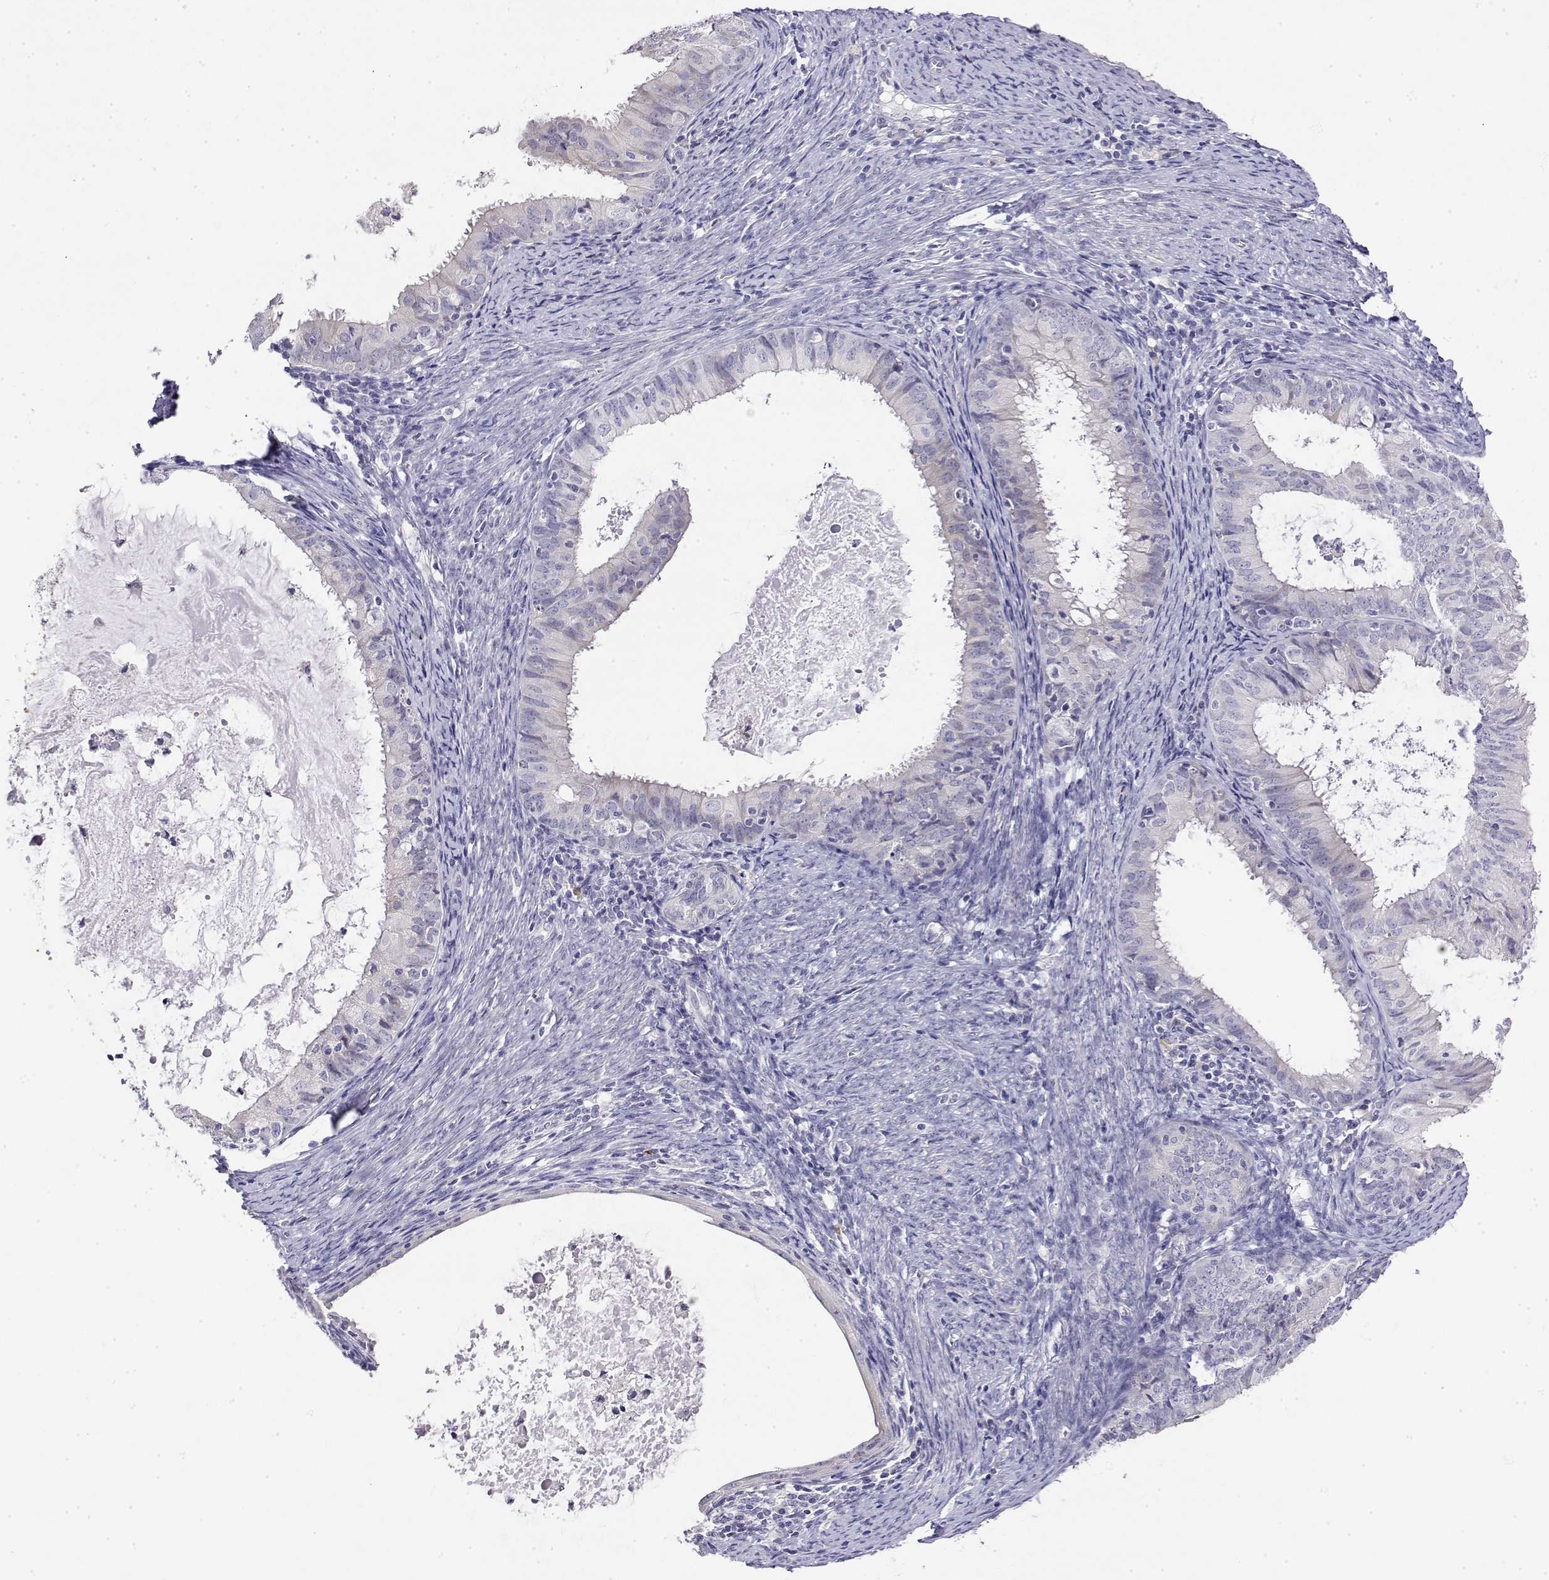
{"staining": {"intensity": "negative", "quantity": "none", "location": "none"}, "tissue": "endometrial cancer", "cell_type": "Tumor cells", "image_type": "cancer", "snomed": [{"axis": "morphology", "description": "Adenocarcinoma, NOS"}, {"axis": "topography", "description": "Endometrium"}], "caption": "Immunohistochemistry histopathology image of human endometrial cancer stained for a protein (brown), which reveals no expression in tumor cells.", "gene": "LY6D", "patient": {"sex": "female", "age": 57}}